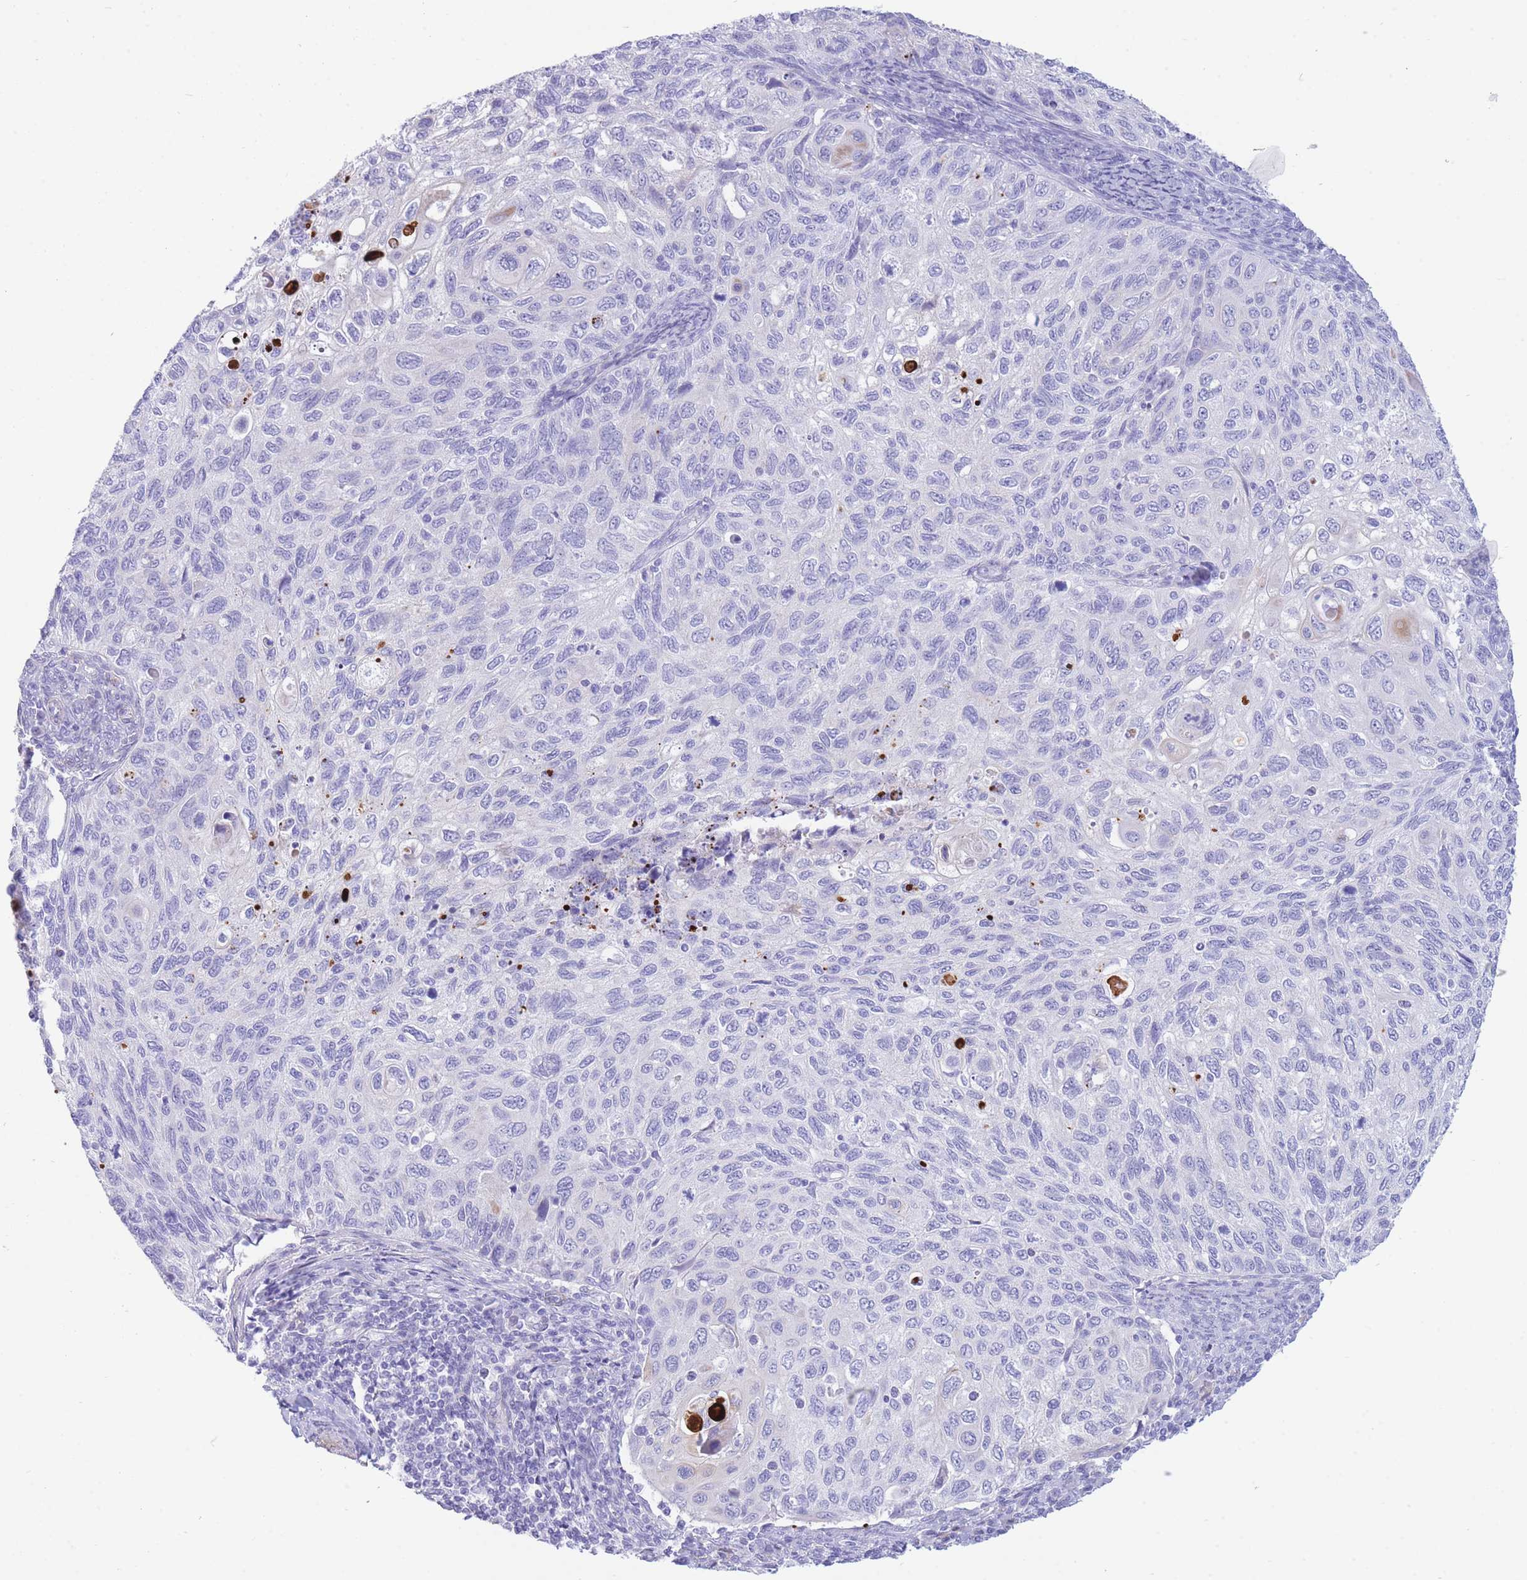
{"staining": {"intensity": "negative", "quantity": "none", "location": "none"}, "tissue": "cervical cancer", "cell_type": "Tumor cells", "image_type": "cancer", "snomed": [{"axis": "morphology", "description": "Squamous cell carcinoma, NOS"}, {"axis": "topography", "description": "Cervix"}], "caption": "Immunohistochemistry (IHC) photomicrograph of neoplastic tissue: cervical cancer (squamous cell carcinoma) stained with DAB (3,3'-diaminobenzidine) shows no significant protein staining in tumor cells.", "gene": "VWA8", "patient": {"sex": "female", "age": 70}}